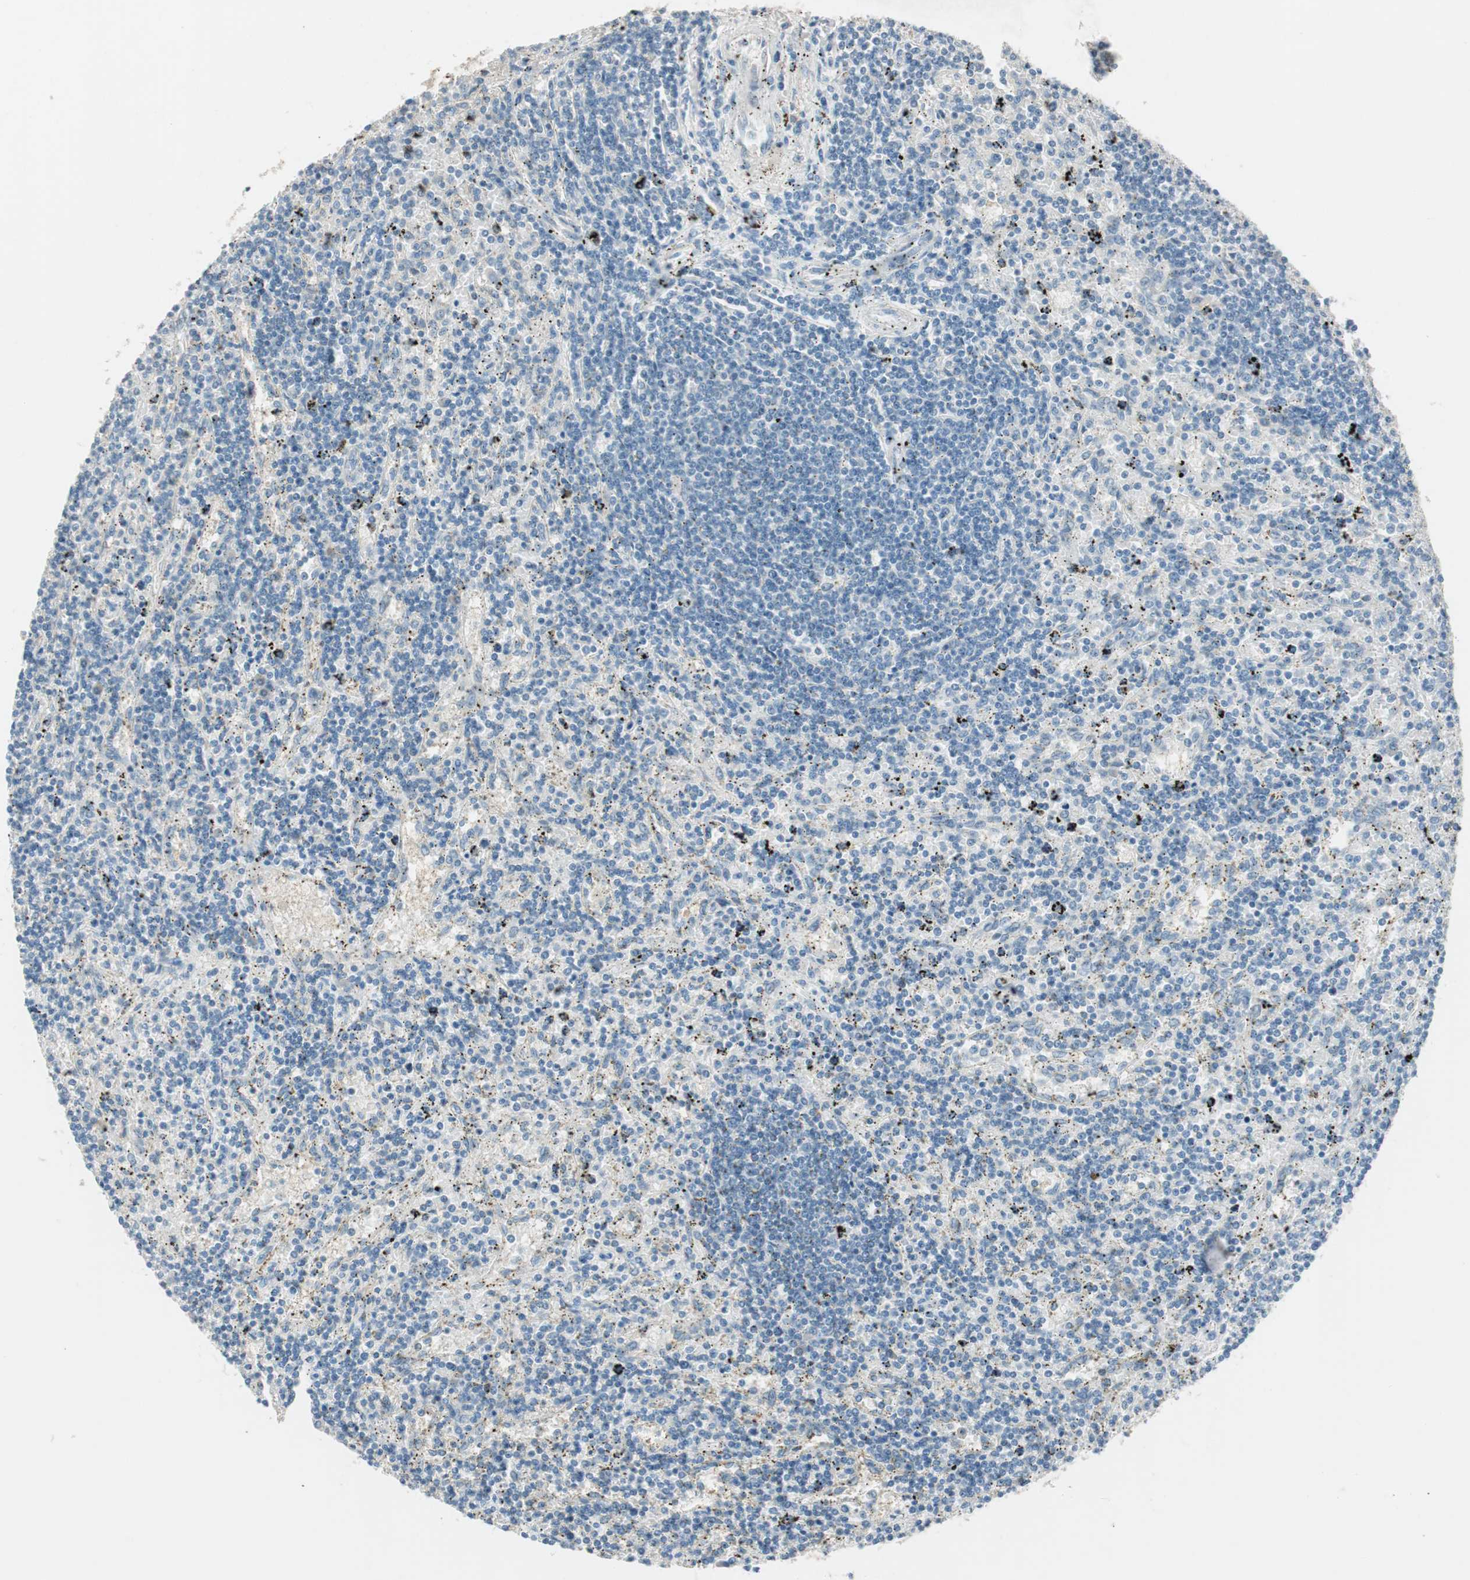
{"staining": {"intensity": "negative", "quantity": "none", "location": "none"}, "tissue": "lymphoma", "cell_type": "Tumor cells", "image_type": "cancer", "snomed": [{"axis": "morphology", "description": "Malignant lymphoma, non-Hodgkin's type, Low grade"}, {"axis": "topography", "description": "Spleen"}], "caption": "This is a photomicrograph of immunohistochemistry (IHC) staining of lymphoma, which shows no positivity in tumor cells.", "gene": "KHK", "patient": {"sex": "male", "age": 76}}